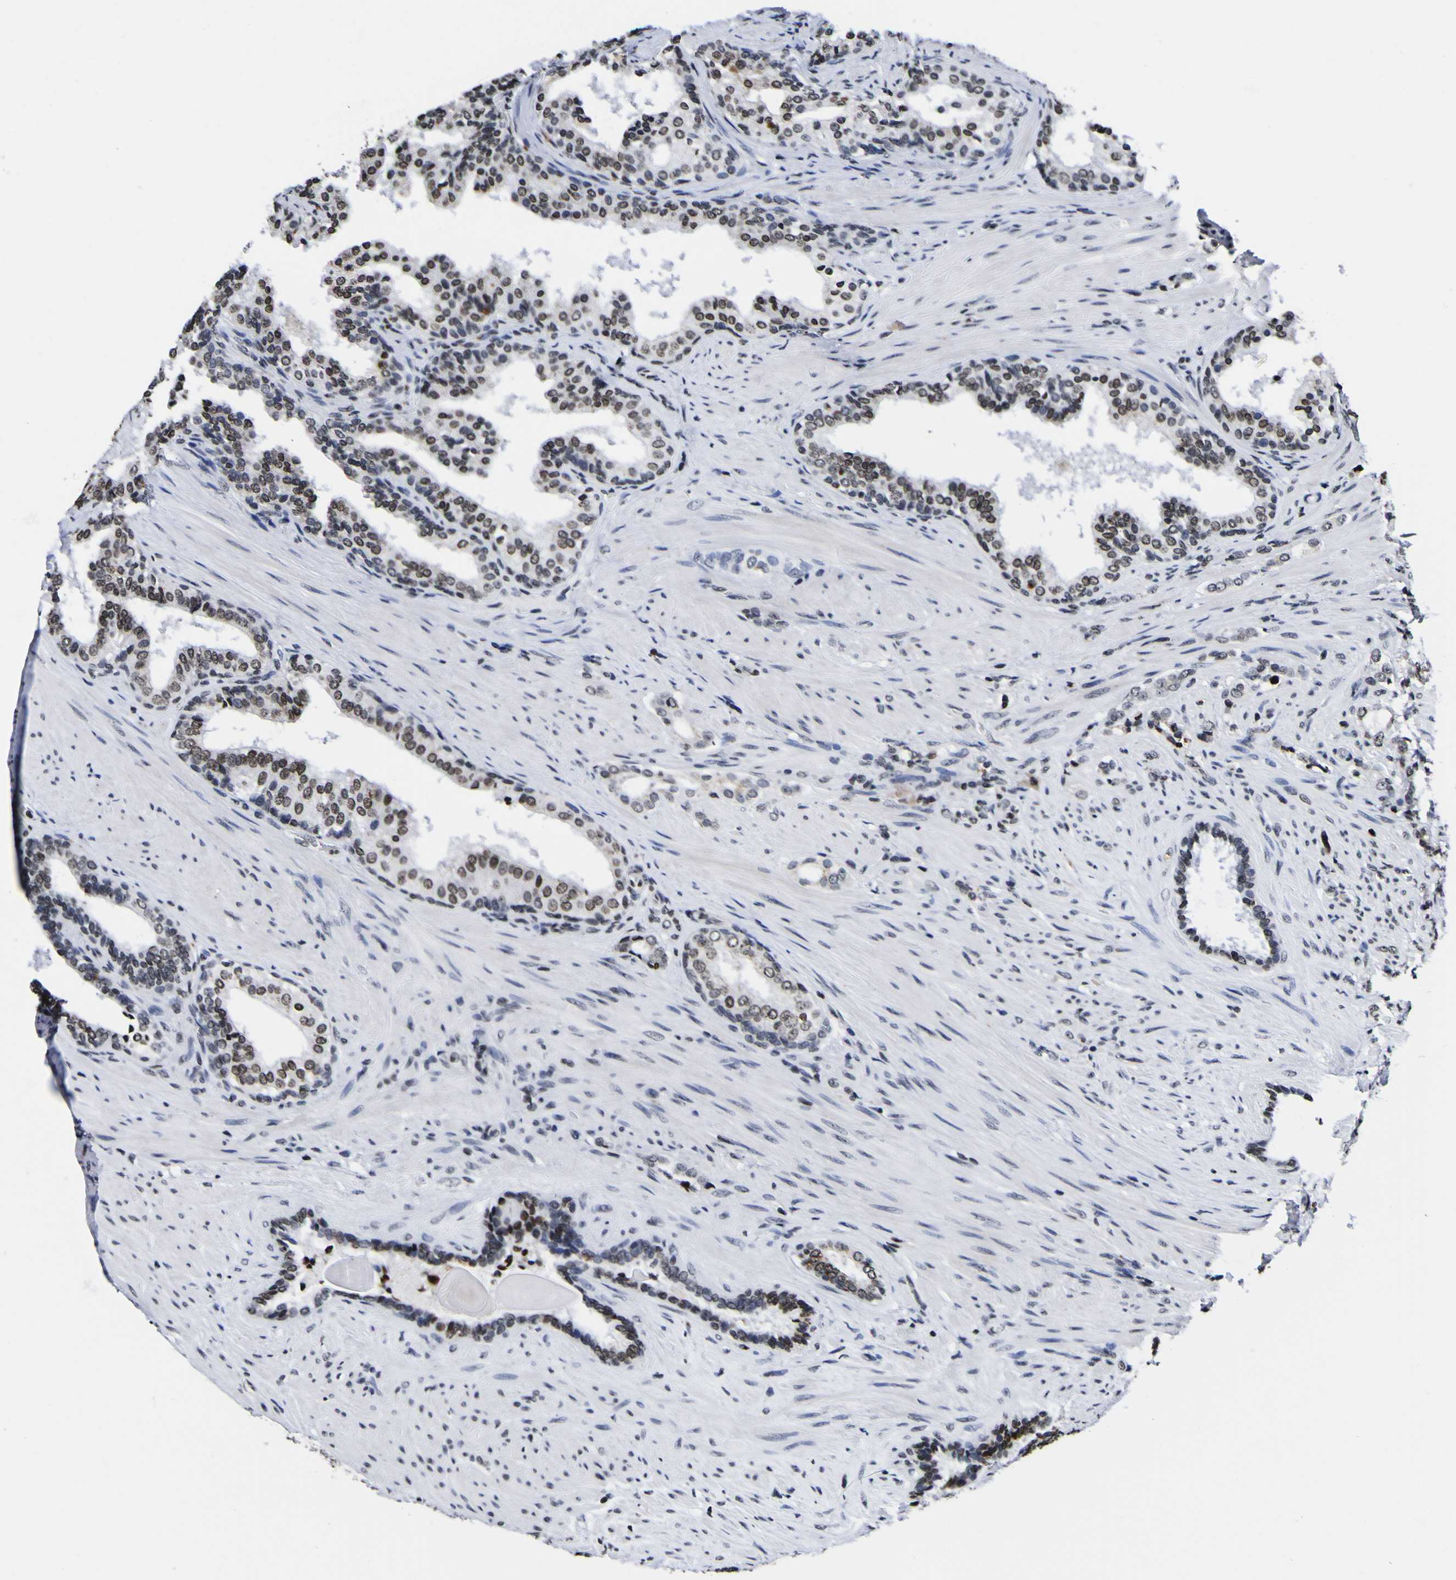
{"staining": {"intensity": "negative", "quantity": "none", "location": "none"}, "tissue": "prostate cancer", "cell_type": "Tumor cells", "image_type": "cancer", "snomed": [{"axis": "morphology", "description": "Adenocarcinoma, Low grade"}, {"axis": "topography", "description": "Prostate"}], "caption": "Protein analysis of prostate cancer shows no significant expression in tumor cells.", "gene": "PIAS1", "patient": {"sex": "male", "age": 60}}